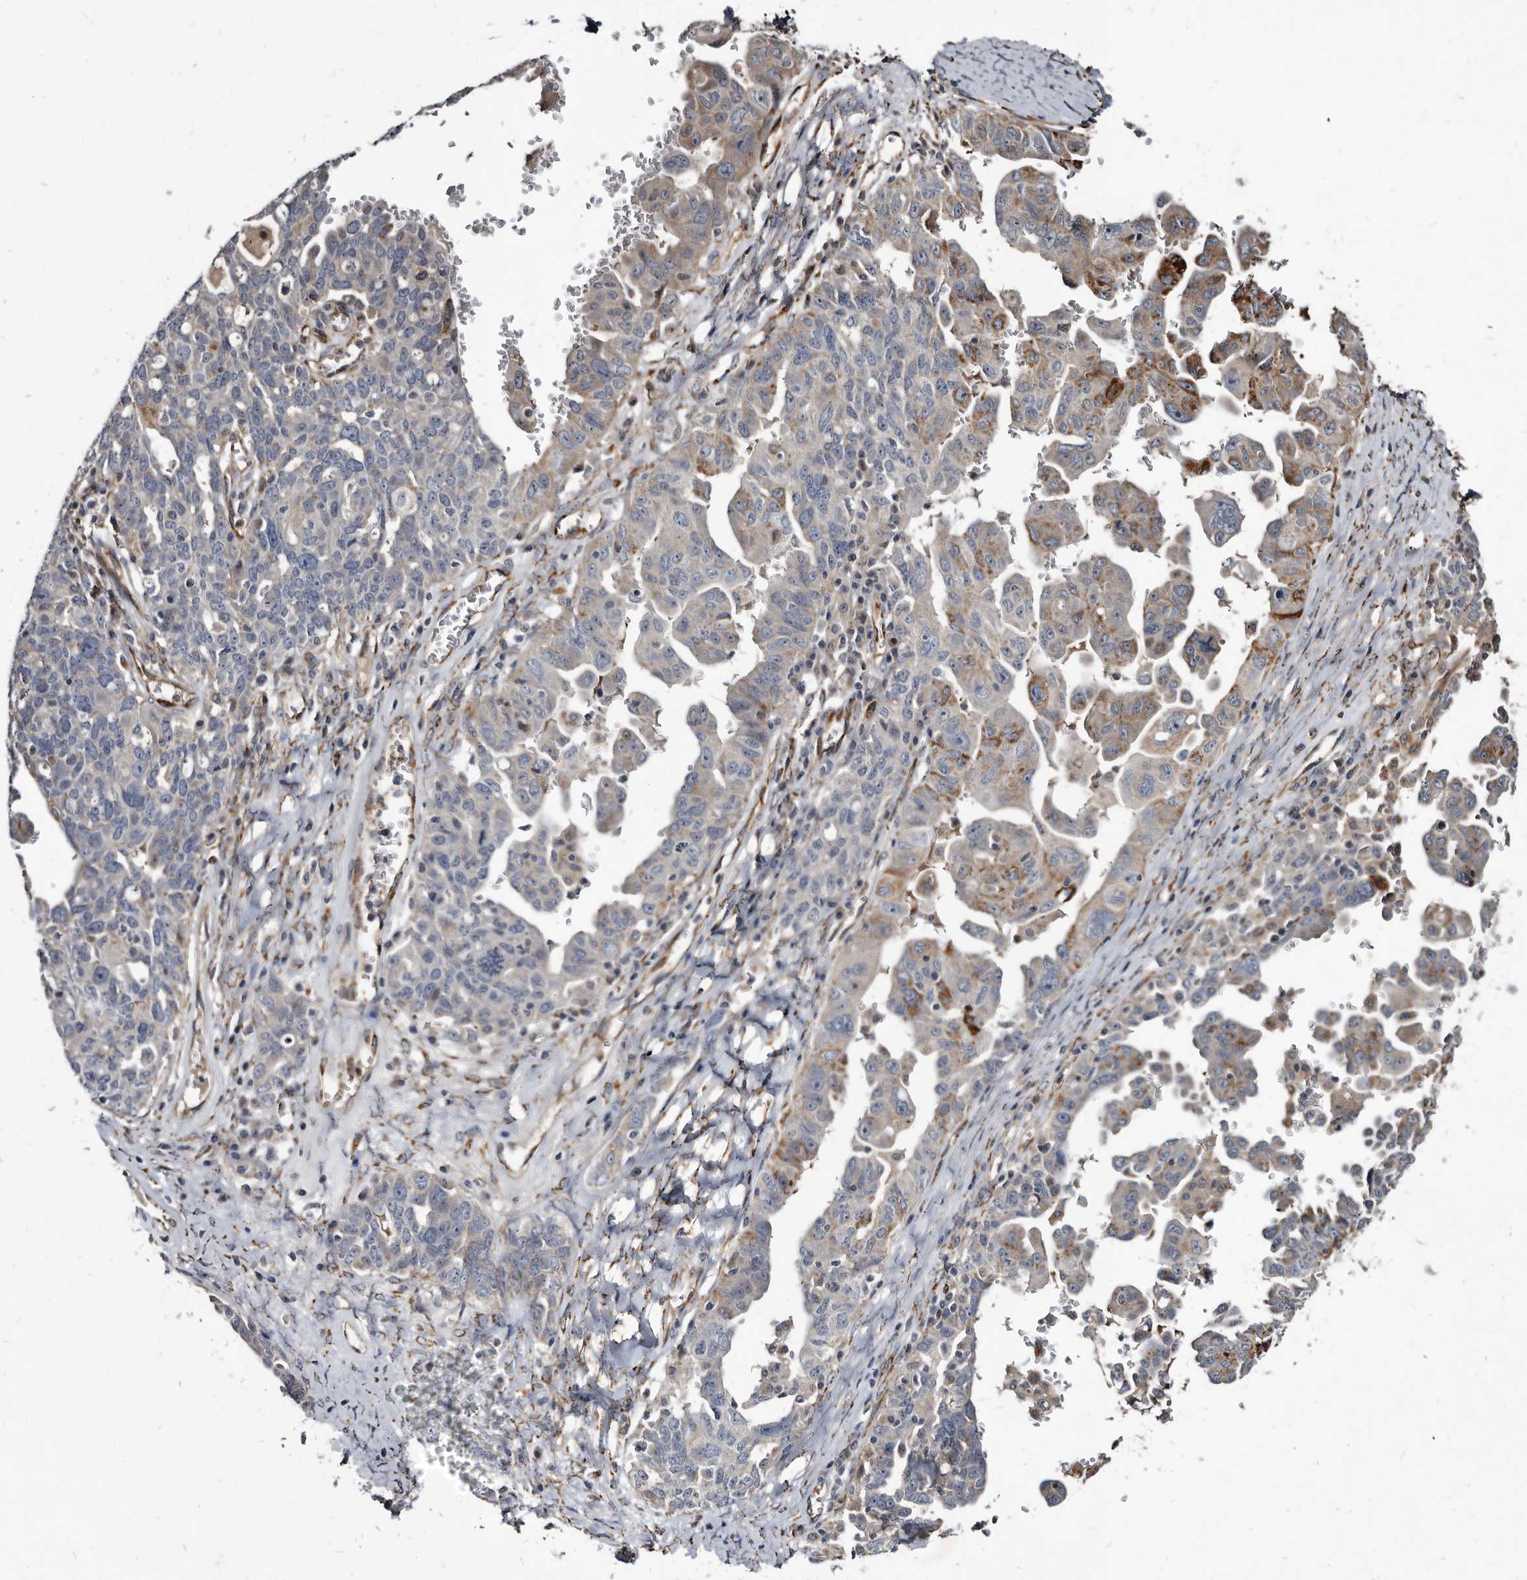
{"staining": {"intensity": "strong", "quantity": "<25%", "location": "cytoplasmic/membranous"}, "tissue": "ovarian cancer", "cell_type": "Tumor cells", "image_type": "cancer", "snomed": [{"axis": "morphology", "description": "Carcinoma, endometroid"}, {"axis": "topography", "description": "Ovary"}], "caption": "Immunohistochemical staining of human ovarian cancer (endometroid carcinoma) exhibits strong cytoplasmic/membranous protein positivity in approximately <25% of tumor cells.", "gene": "CTSA", "patient": {"sex": "female", "age": 62}}